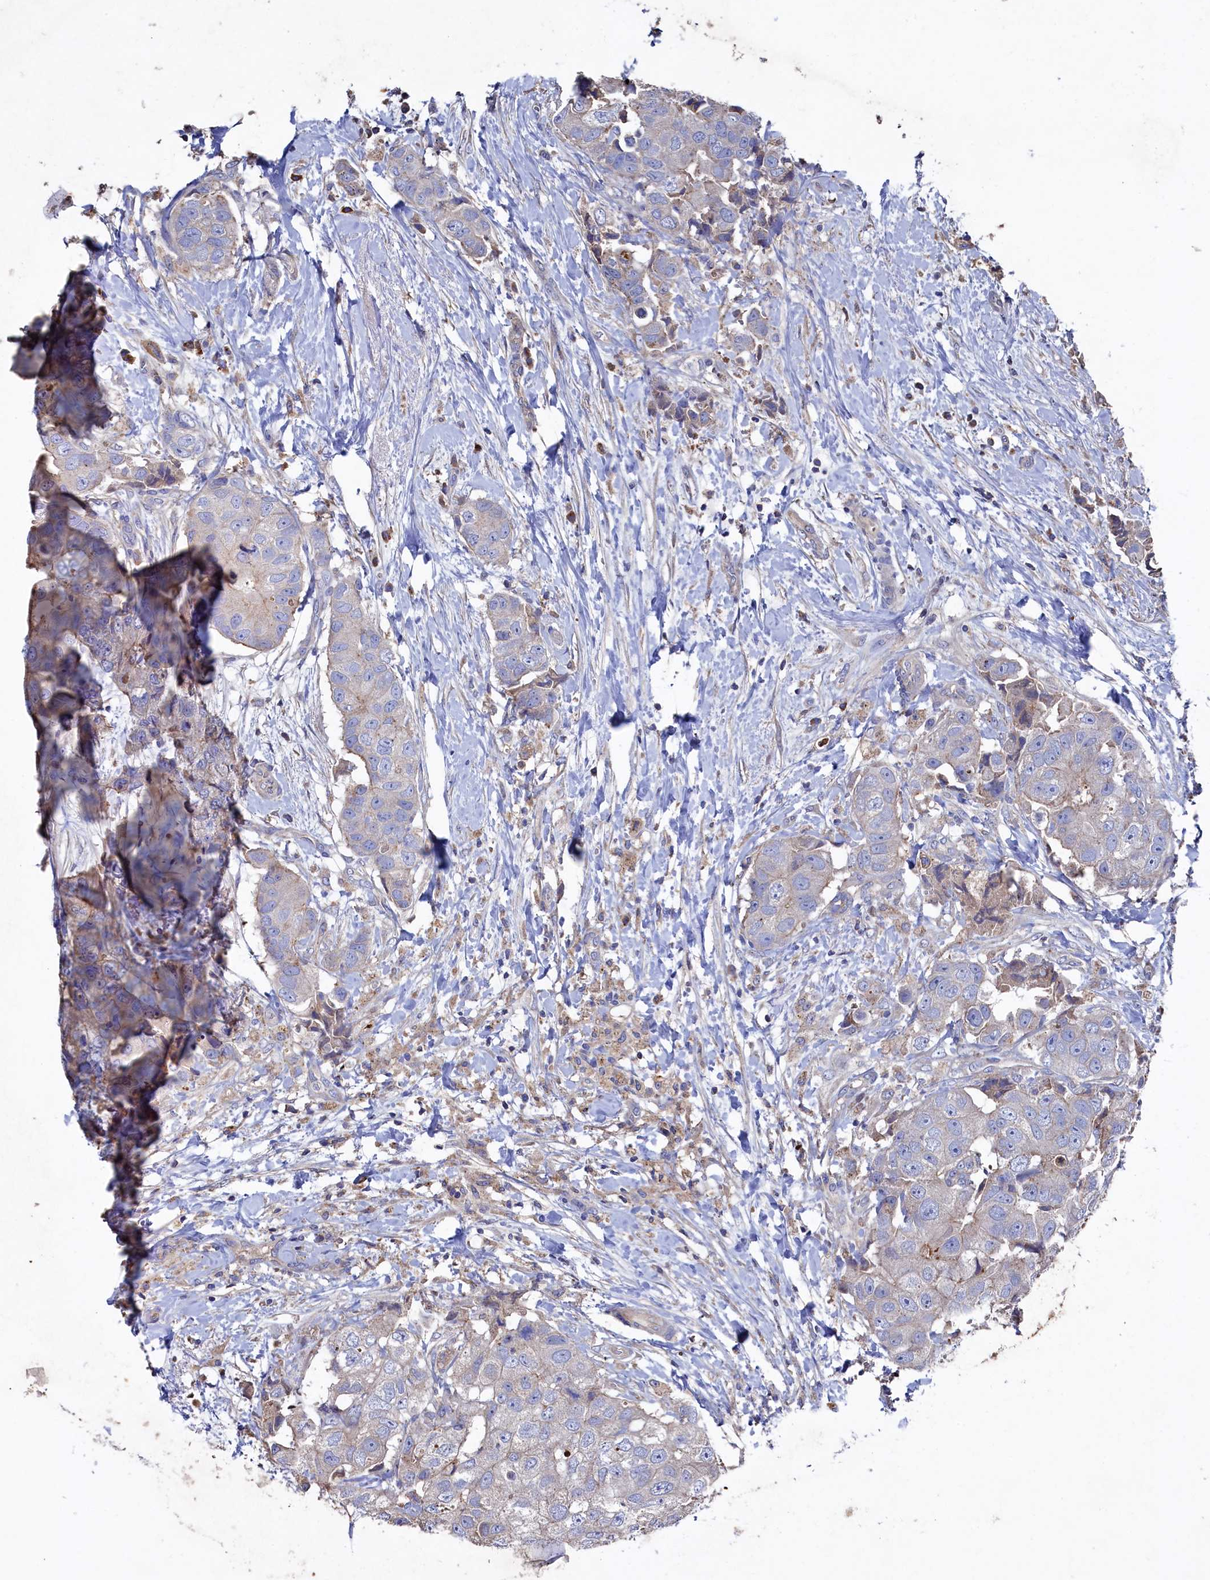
{"staining": {"intensity": "weak", "quantity": "<25%", "location": "cytoplasmic/membranous"}, "tissue": "breast cancer", "cell_type": "Tumor cells", "image_type": "cancer", "snomed": [{"axis": "morphology", "description": "Normal tissue, NOS"}, {"axis": "morphology", "description": "Duct carcinoma"}, {"axis": "topography", "description": "Breast"}], "caption": "This is an immunohistochemistry histopathology image of breast cancer. There is no positivity in tumor cells.", "gene": "TK2", "patient": {"sex": "female", "age": 62}}